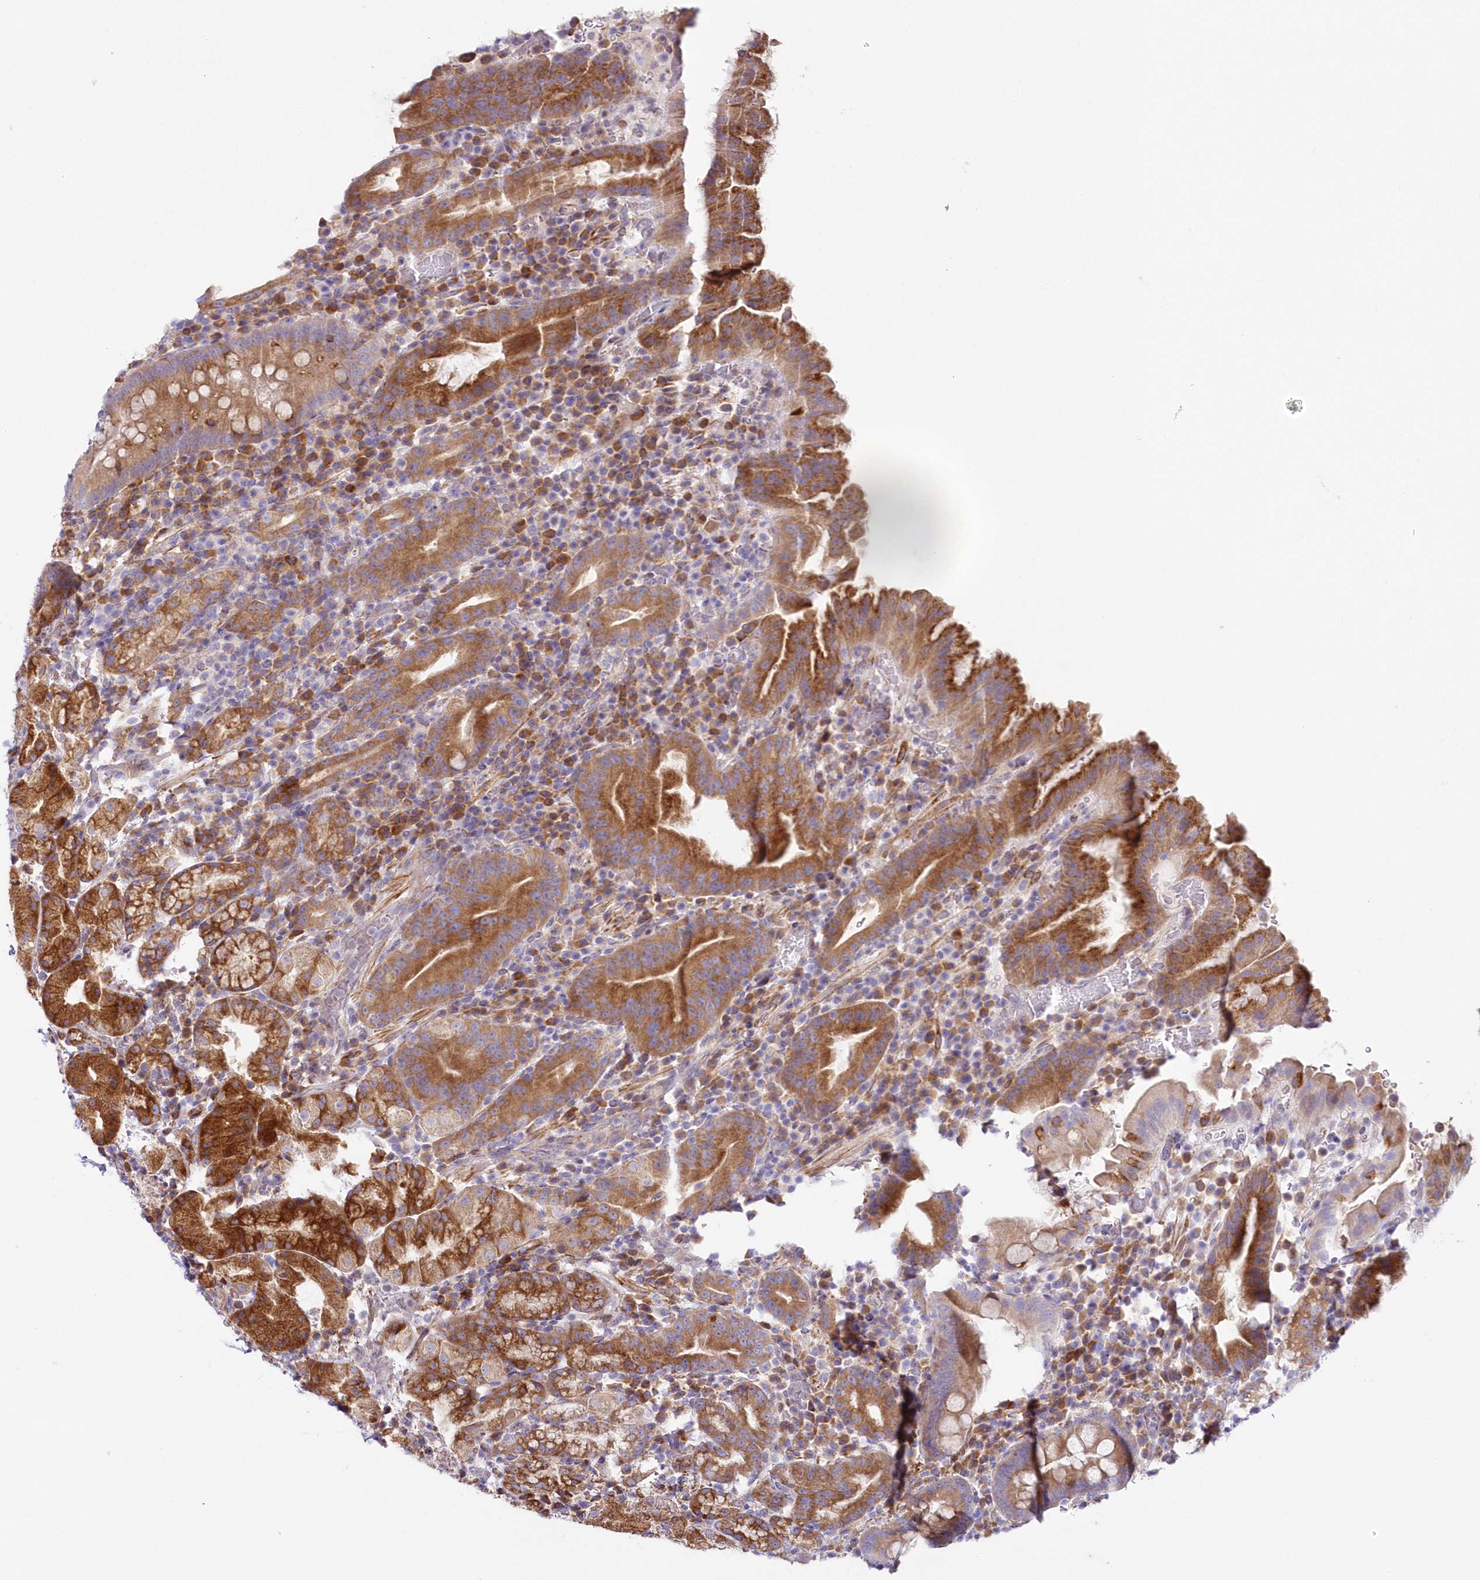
{"staining": {"intensity": "strong", "quantity": "25%-75%", "location": "cytoplasmic/membranous"}, "tissue": "stomach", "cell_type": "Glandular cells", "image_type": "normal", "snomed": [{"axis": "morphology", "description": "Normal tissue, NOS"}, {"axis": "morphology", "description": "Inflammation, NOS"}, {"axis": "topography", "description": "Stomach"}], "caption": "Glandular cells demonstrate high levels of strong cytoplasmic/membranous staining in about 25%-75% of cells in normal human stomach.", "gene": "ARFGEF3", "patient": {"sex": "male", "age": 79}}